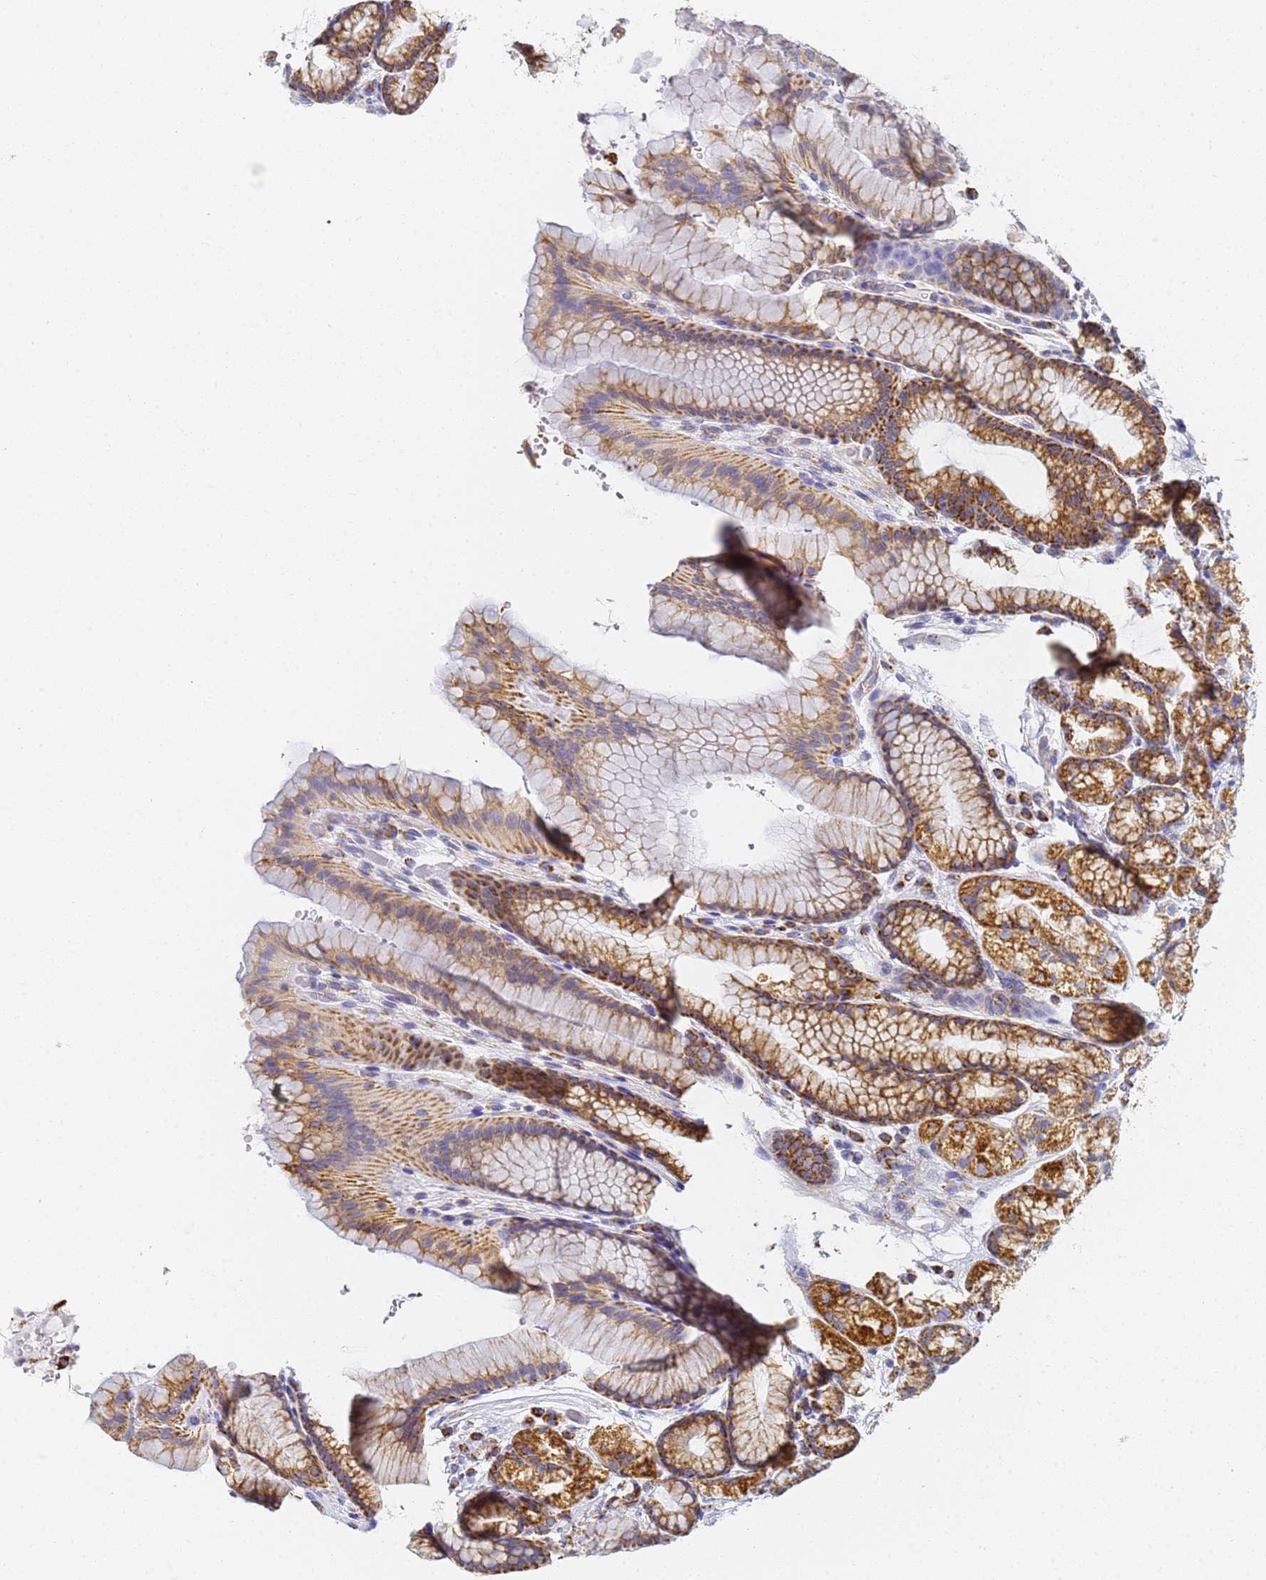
{"staining": {"intensity": "strong", "quantity": "25%-75%", "location": "cytoplasmic/membranous"}, "tissue": "stomach", "cell_type": "Glandular cells", "image_type": "normal", "snomed": [{"axis": "morphology", "description": "Normal tissue, NOS"}, {"axis": "morphology", "description": "Adenocarcinoma, NOS"}, {"axis": "topography", "description": "Stomach"}], "caption": "A brown stain shows strong cytoplasmic/membranous expression of a protein in glandular cells of unremarkable human stomach.", "gene": "CNIH4", "patient": {"sex": "male", "age": 57}}